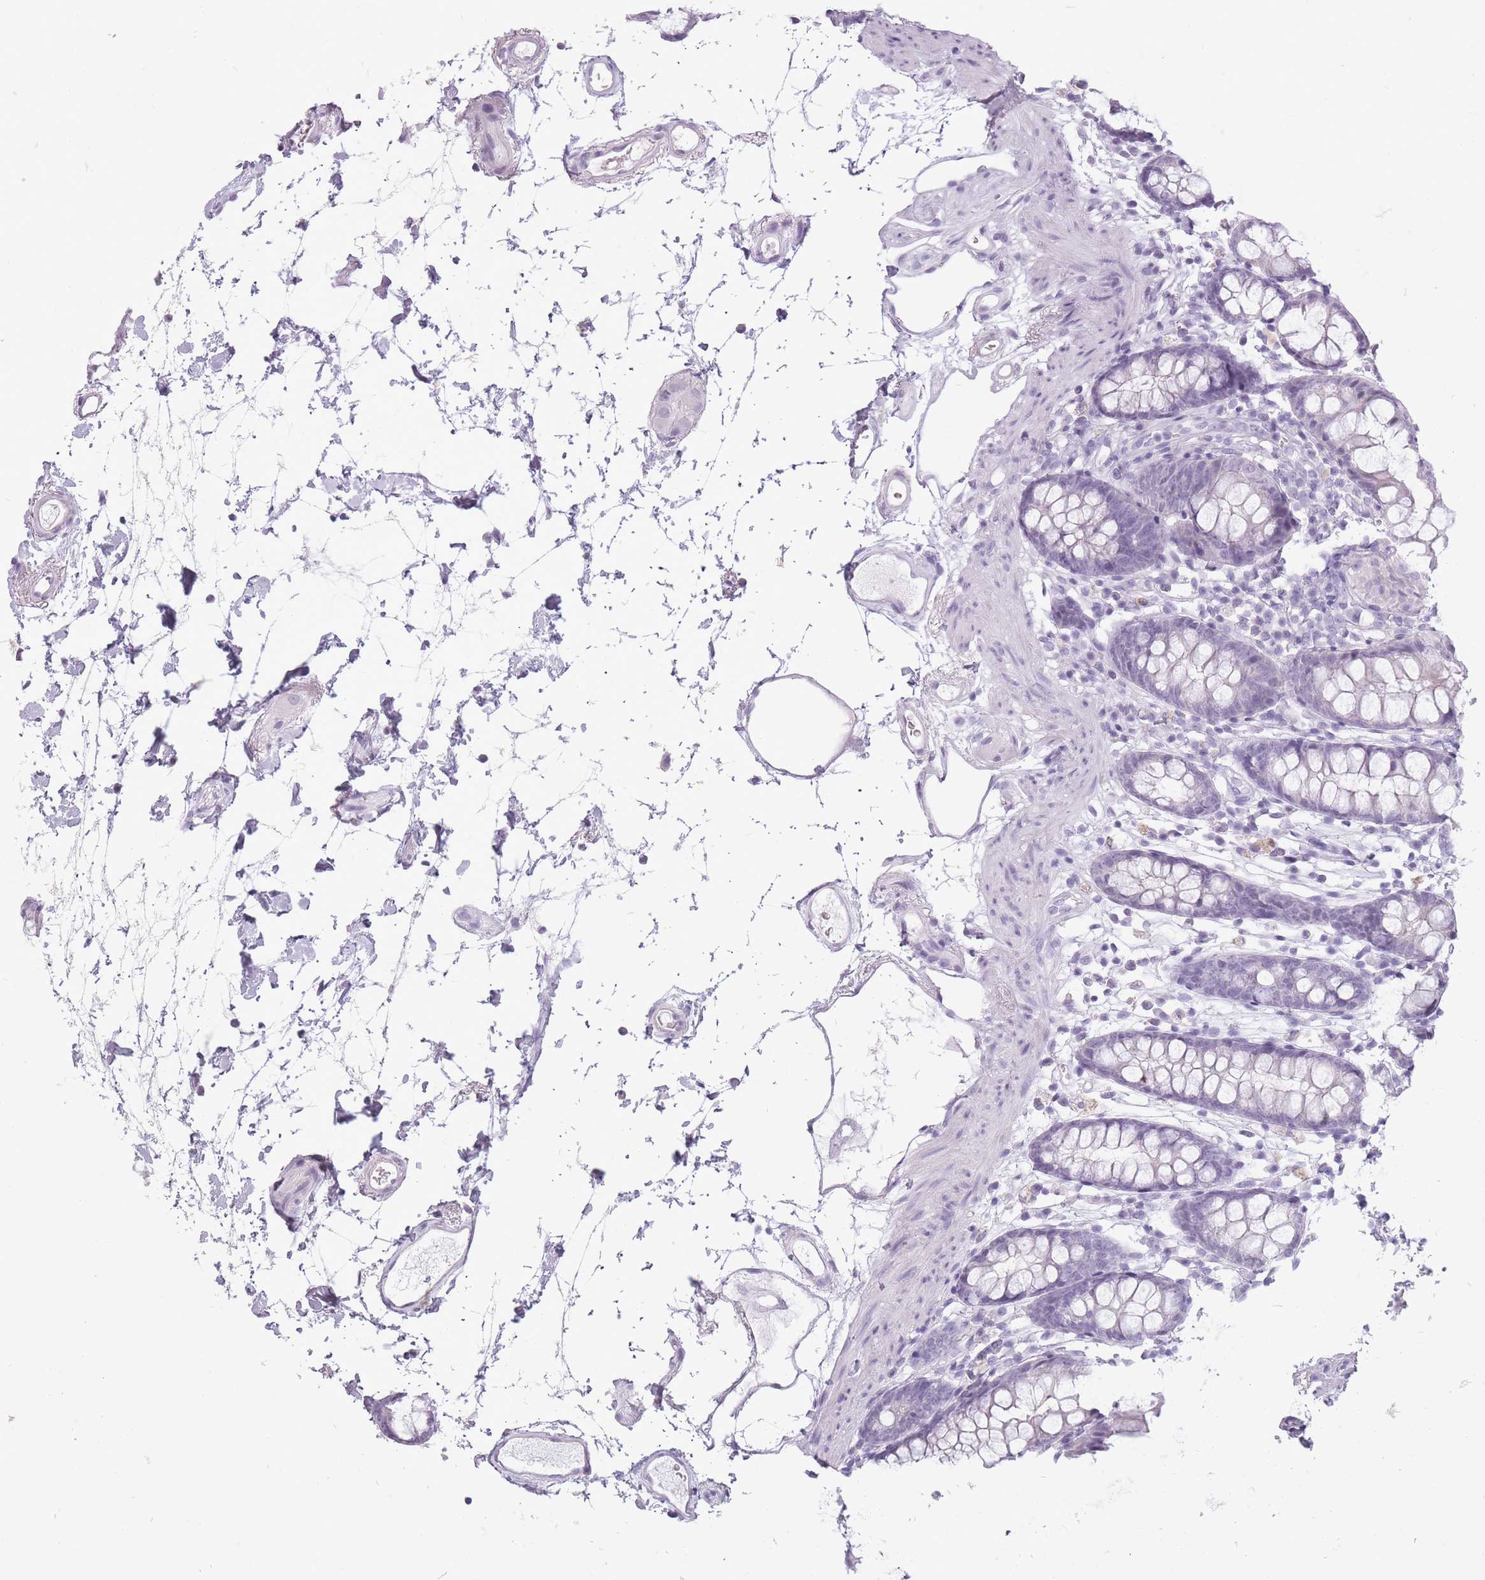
{"staining": {"intensity": "negative", "quantity": "none", "location": "none"}, "tissue": "colon", "cell_type": "Endothelial cells", "image_type": "normal", "snomed": [{"axis": "morphology", "description": "Normal tissue, NOS"}, {"axis": "topography", "description": "Colon"}], "caption": "This photomicrograph is of benign colon stained with immunohistochemistry to label a protein in brown with the nuclei are counter-stained blue. There is no staining in endothelial cells. (DAB immunohistochemistry (IHC) with hematoxylin counter stain).", "gene": "FAM43B", "patient": {"sex": "female", "age": 84}}